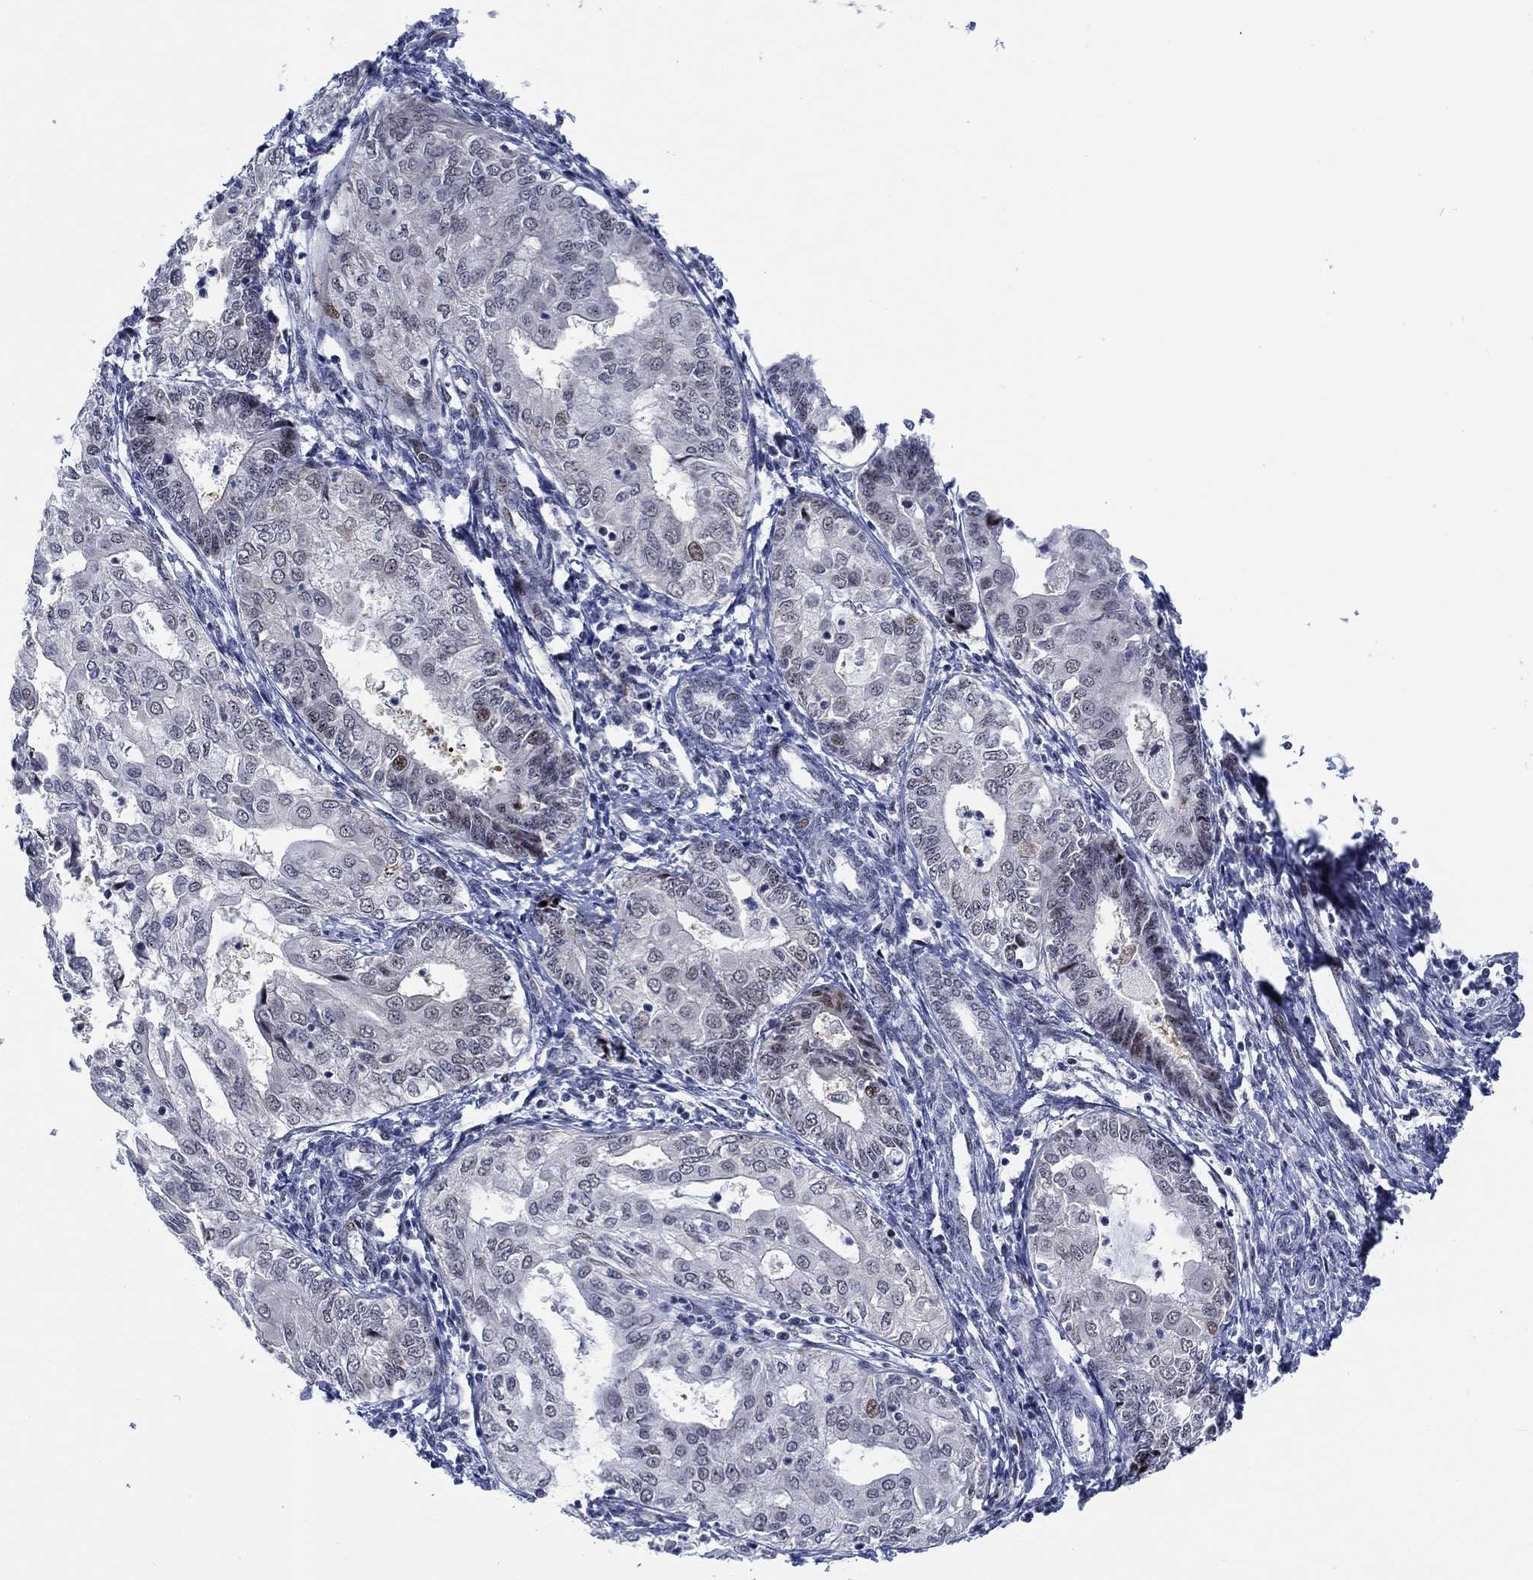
{"staining": {"intensity": "negative", "quantity": "none", "location": "none"}, "tissue": "endometrial cancer", "cell_type": "Tumor cells", "image_type": "cancer", "snomed": [{"axis": "morphology", "description": "Adenocarcinoma, NOS"}, {"axis": "topography", "description": "Endometrium"}], "caption": "Histopathology image shows no significant protein positivity in tumor cells of adenocarcinoma (endometrial).", "gene": "NEU3", "patient": {"sex": "female", "age": 68}}